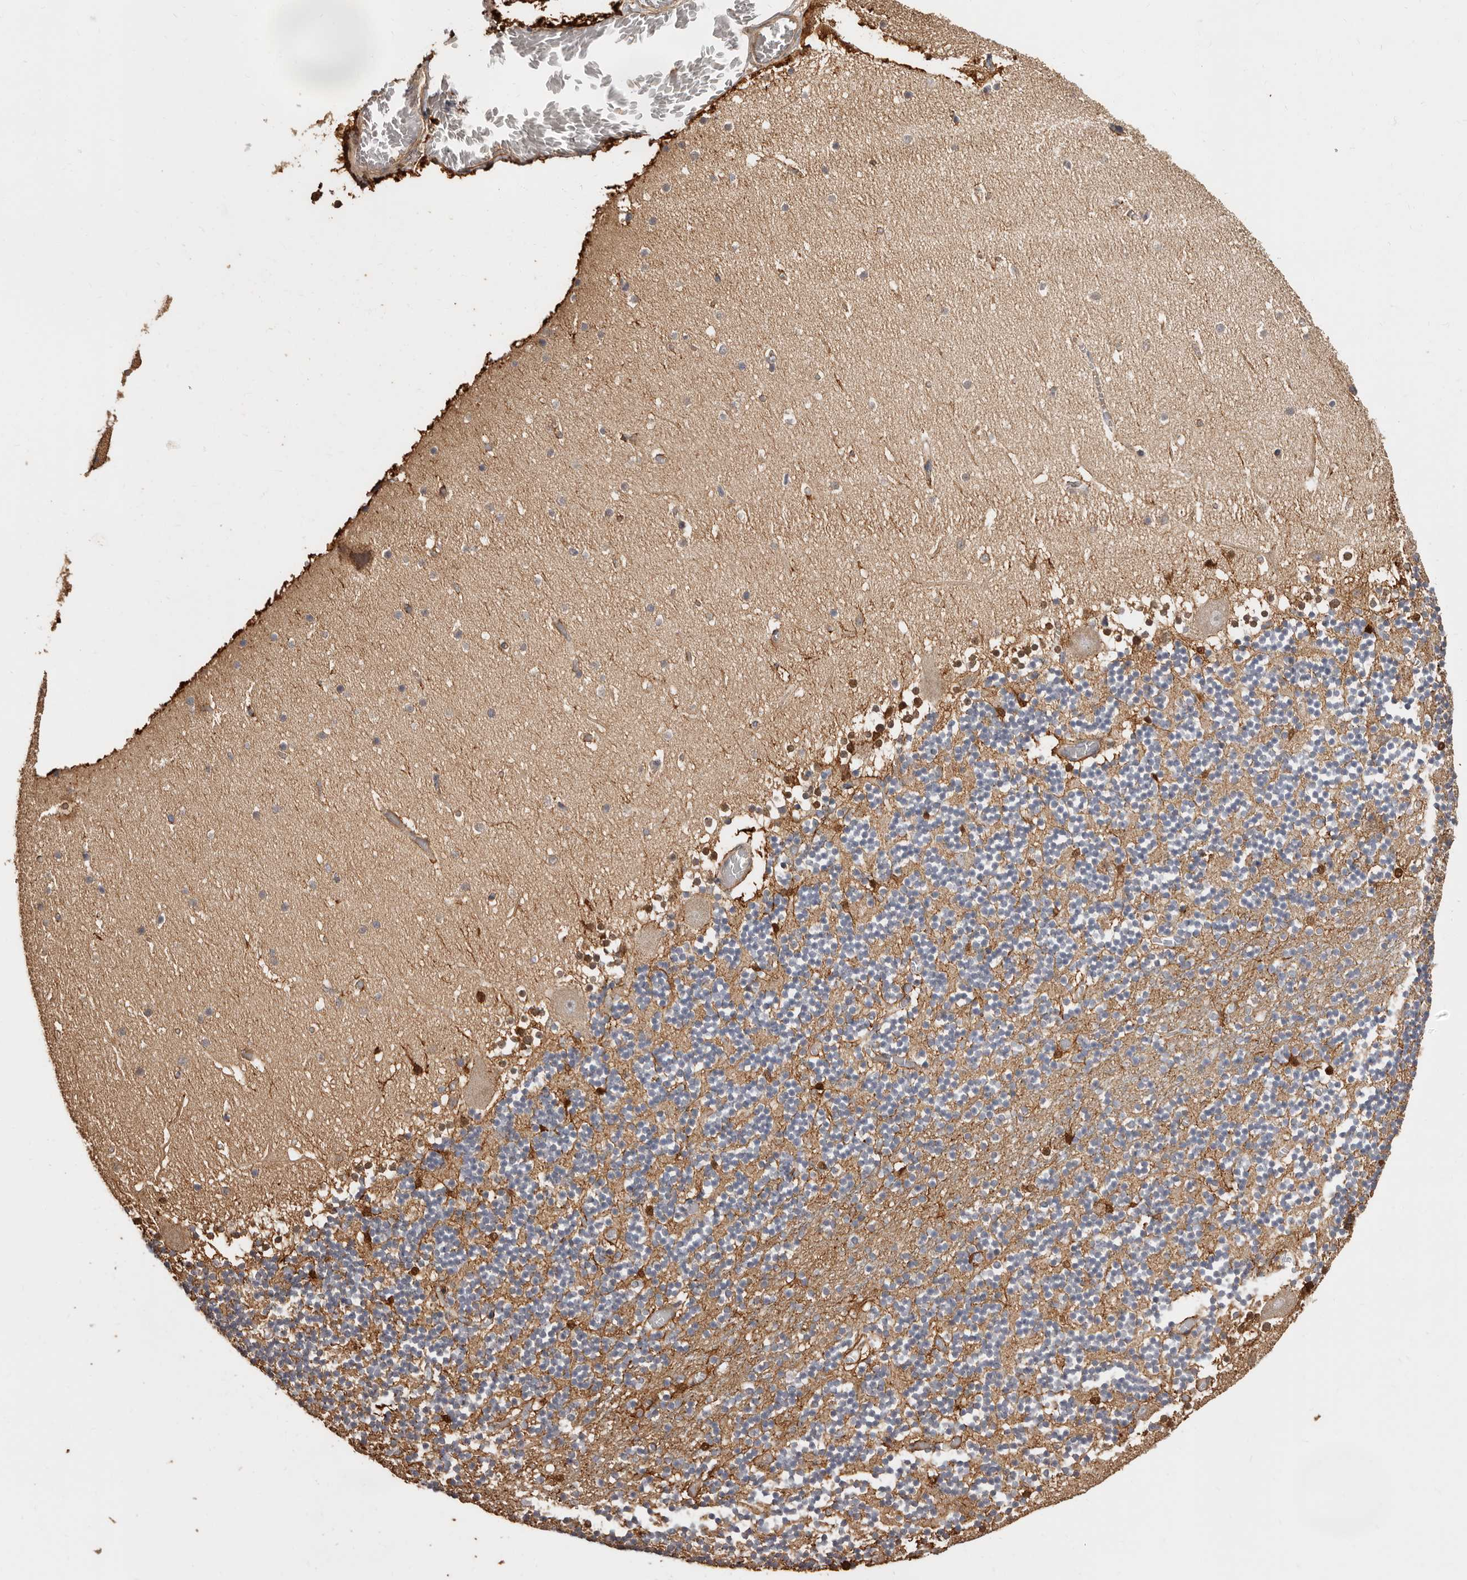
{"staining": {"intensity": "moderate", "quantity": ">75%", "location": "cytoplasmic/membranous"}, "tissue": "cerebellum", "cell_type": "Cells in granular layer", "image_type": "normal", "snomed": [{"axis": "morphology", "description": "Normal tissue, NOS"}, {"axis": "topography", "description": "Cerebellum"}], "caption": "A brown stain highlights moderate cytoplasmic/membranous staining of a protein in cells in granular layer of benign cerebellum.", "gene": "COQ8B", "patient": {"sex": "female", "age": 28}}